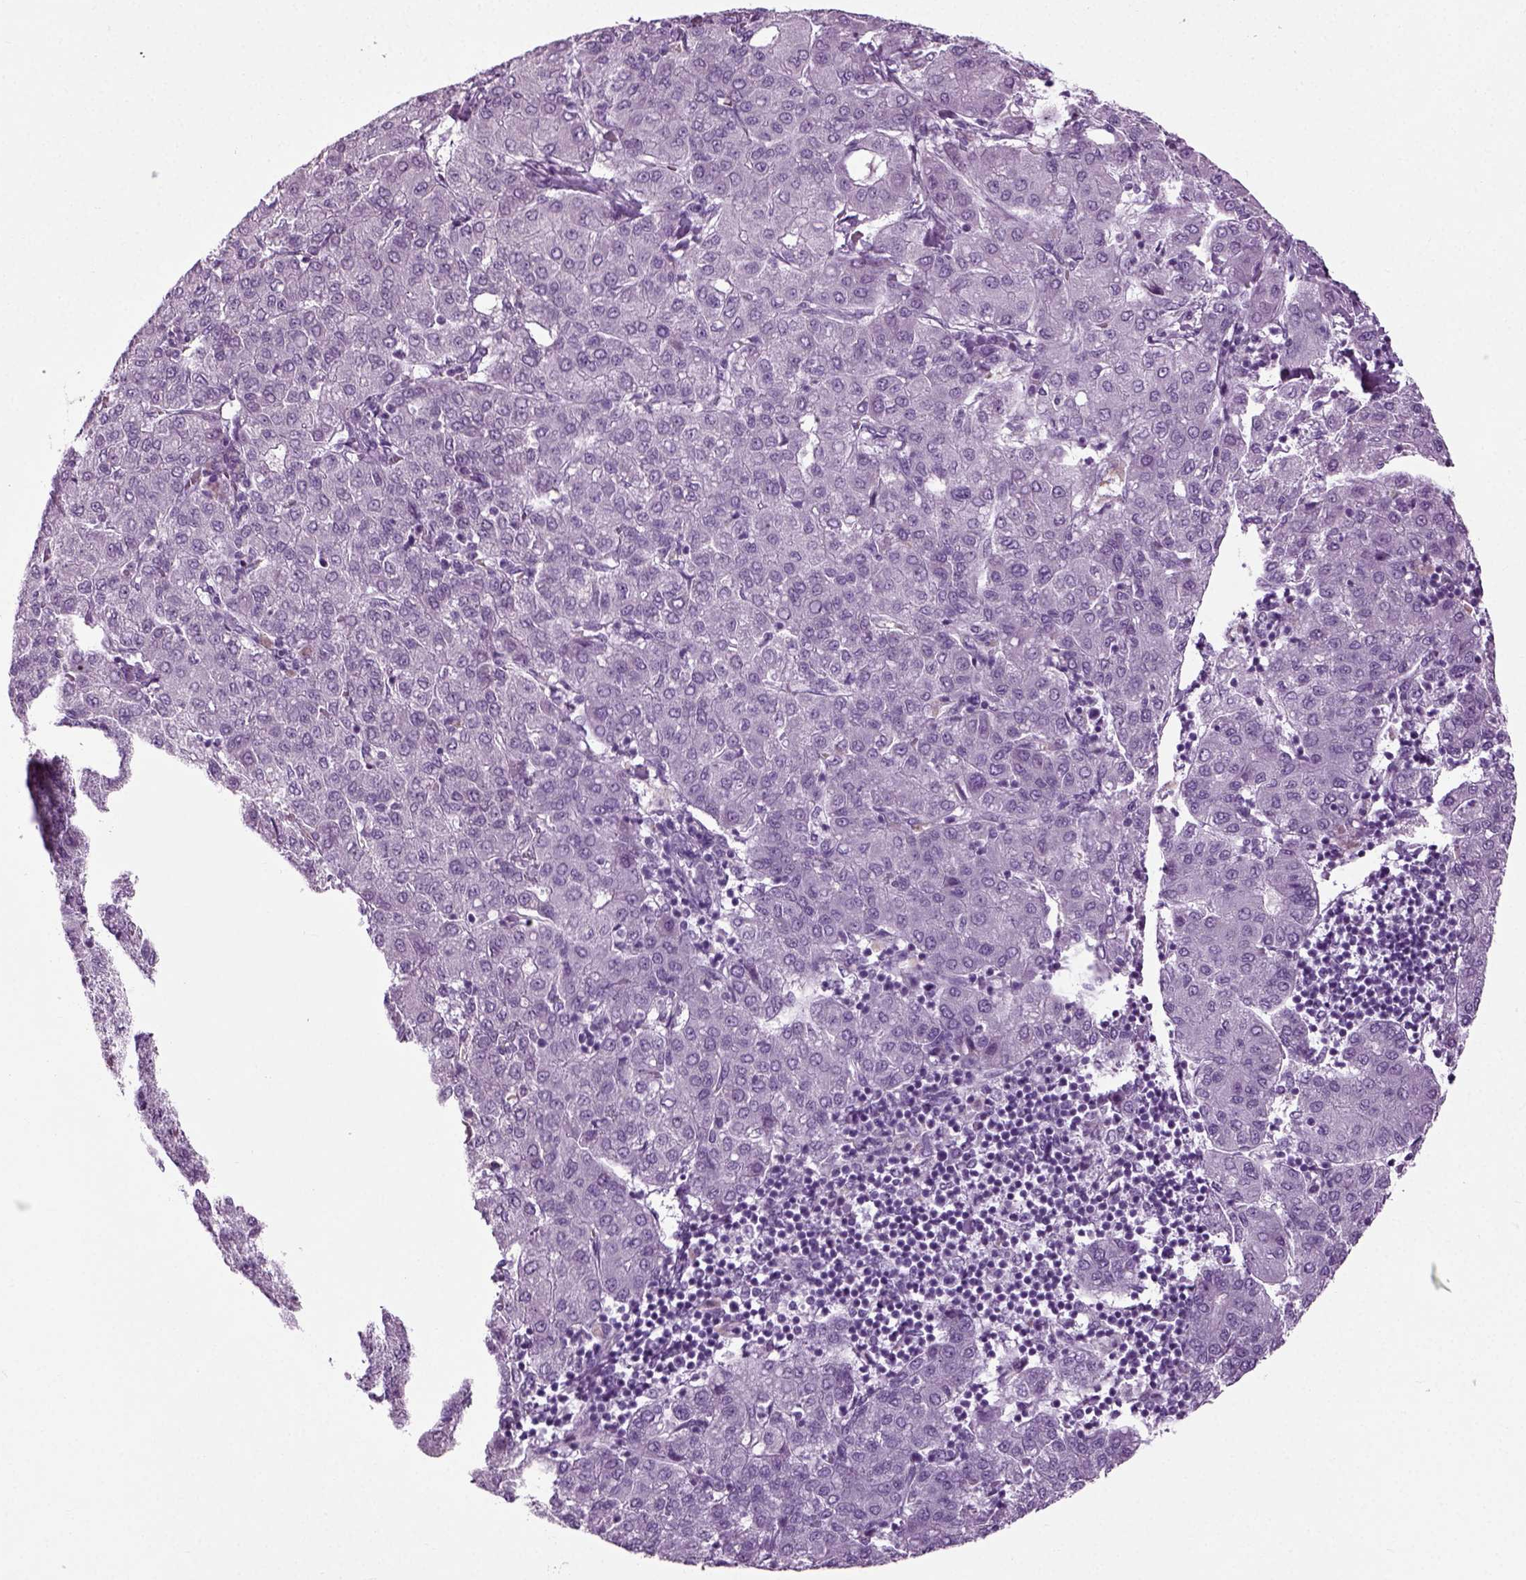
{"staining": {"intensity": "negative", "quantity": "none", "location": "none"}, "tissue": "liver cancer", "cell_type": "Tumor cells", "image_type": "cancer", "snomed": [{"axis": "morphology", "description": "Carcinoma, Hepatocellular, NOS"}, {"axis": "topography", "description": "Liver"}], "caption": "Tumor cells are negative for brown protein staining in liver hepatocellular carcinoma.", "gene": "ZC2HC1C", "patient": {"sex": "male", "age": 65}}